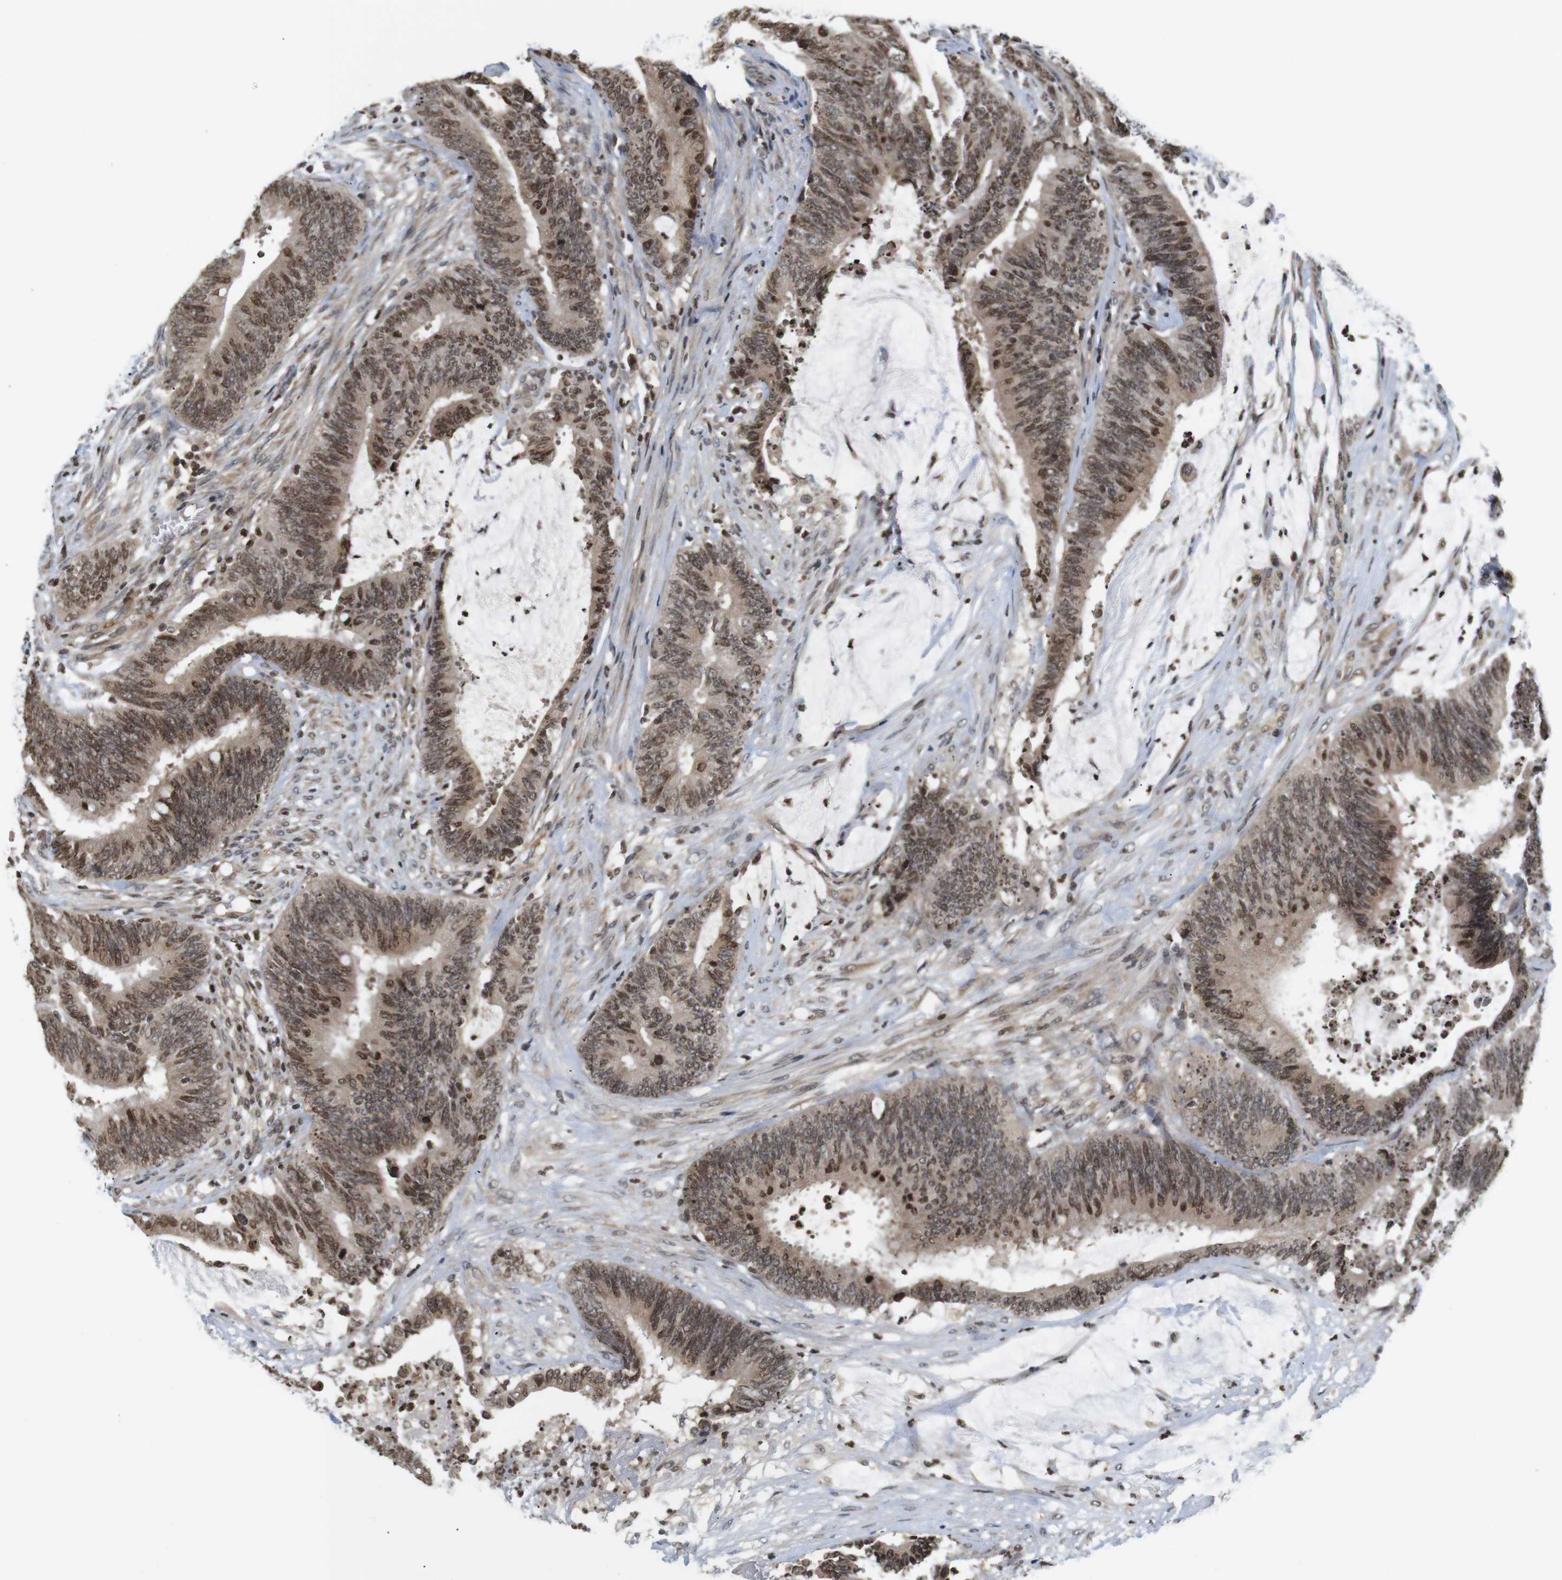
{"staining": {"intensity": "moderate", "quantity": ">75%", "location": "cytoplasmic/membranous,nuclear"}, "tissue": "colorectal cancer", "cell_type": "Tumor cells", "image_type": "cancer", "snomed": [{"axis": "morphology", "description": "Adenocarcinoma, NOS"}, {"axis": "topography", "description": "Rectum"}], "caption": "Colorectal cancer (adenocarcinoma) stained for a protein (brown) exhibits moderate cytoplasmic/membranous and nuclear positive positivity in about >75% of tumor cells.", "gene": "MBD1", "patient": {"sex": "female", "age": 66}}